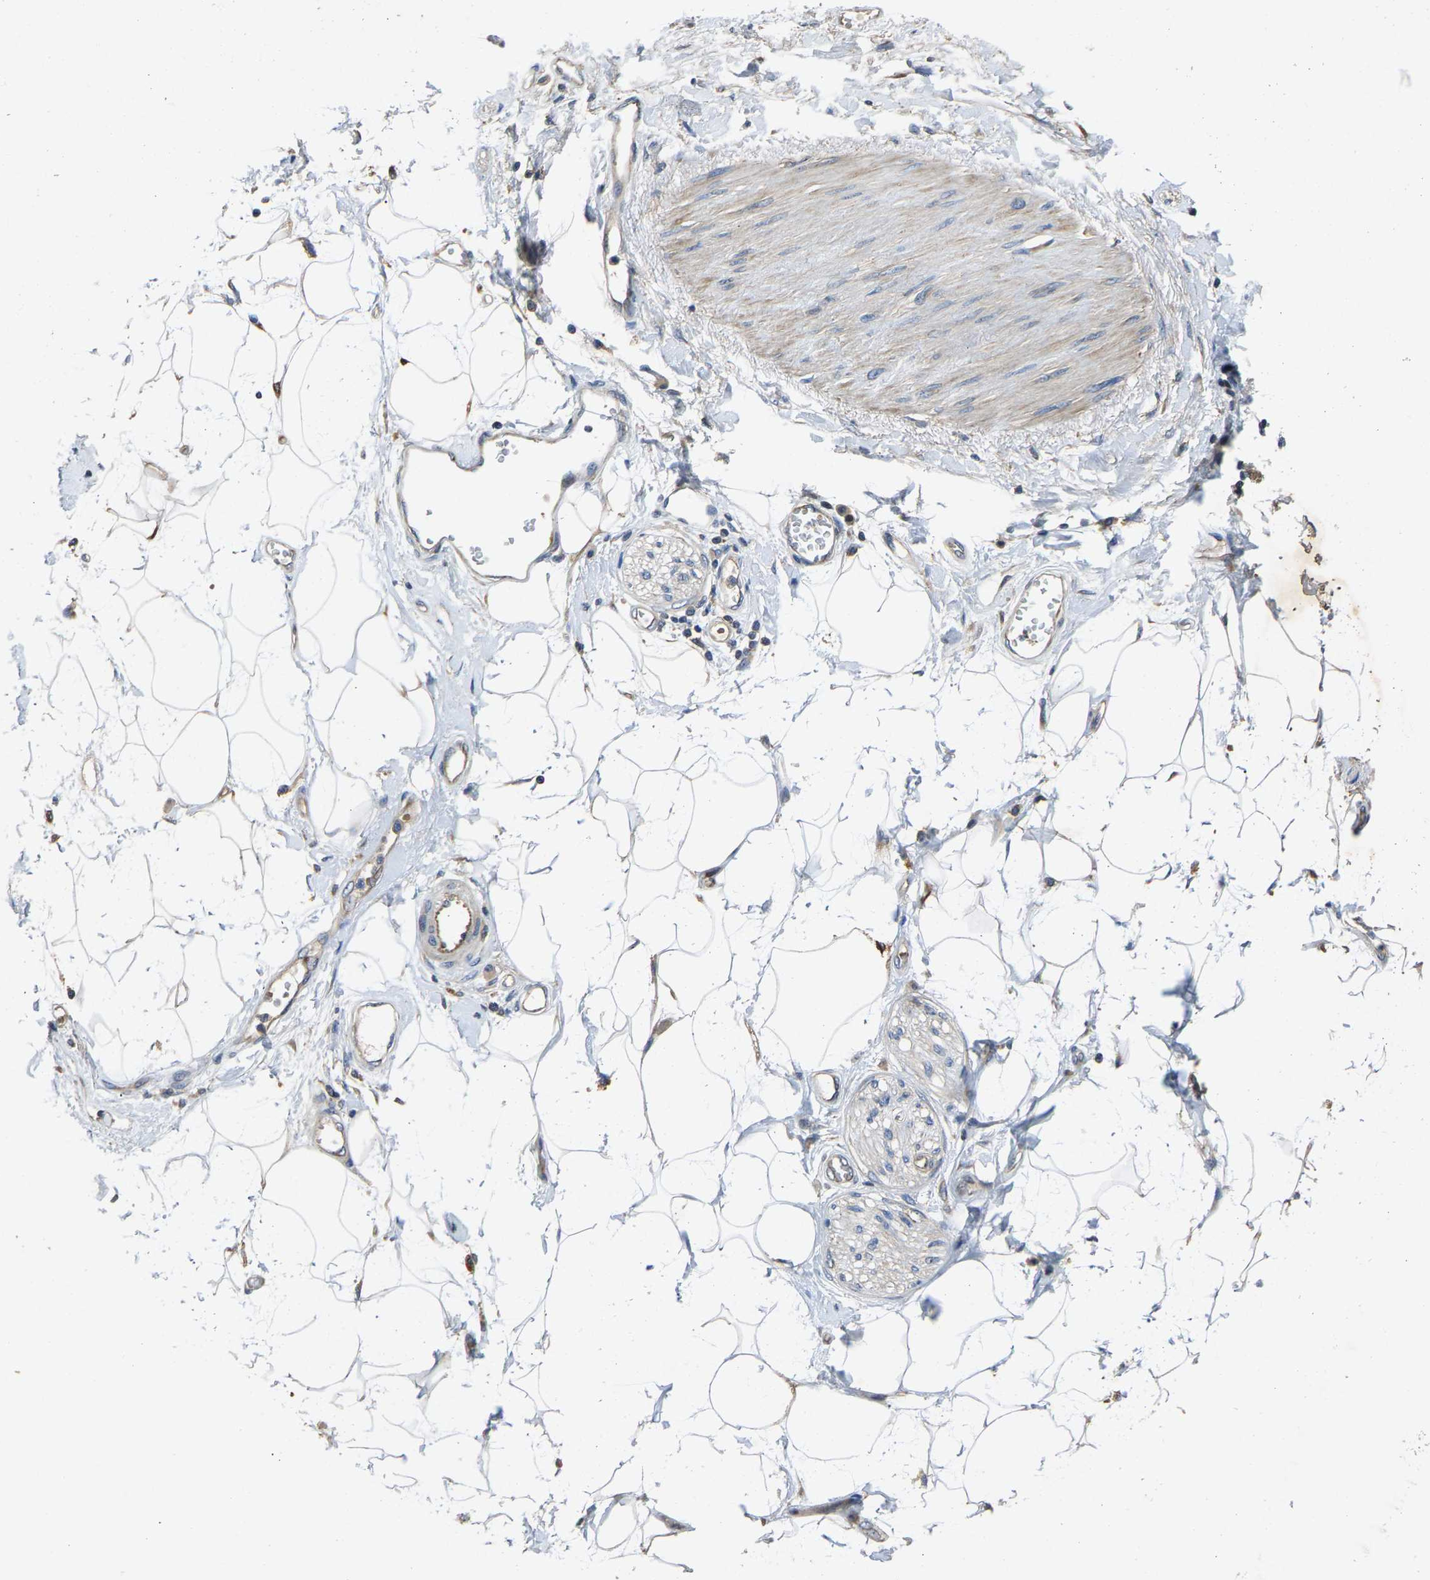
{"staining": {"intensity": "weak", "quantity": ">75%", "location": "cytoplasmic/membranous"}, "tissue": "adipose tissue", "cell_type": "Adipocytes", "image_type": "normal", "snomed": [{"axis": "morphology", "description": "Normal tissue, NOS"}, {"axis": "morphology", "description": "Adenocarcinoma, NOS"}, {"axis": "topography", "description": "Duodenum"}, {"axis": "topography", "description": "Peripheral nerve tissue"}], "caption": "This image exhibits immunohistochemistry (IHC) staining of benign adipose tissue, with low weak cytoplasmic/membranous staining in about >75% of adipocytes.", "gene": "AGBL3", "patient": {"sex": "female", "age": 60}}